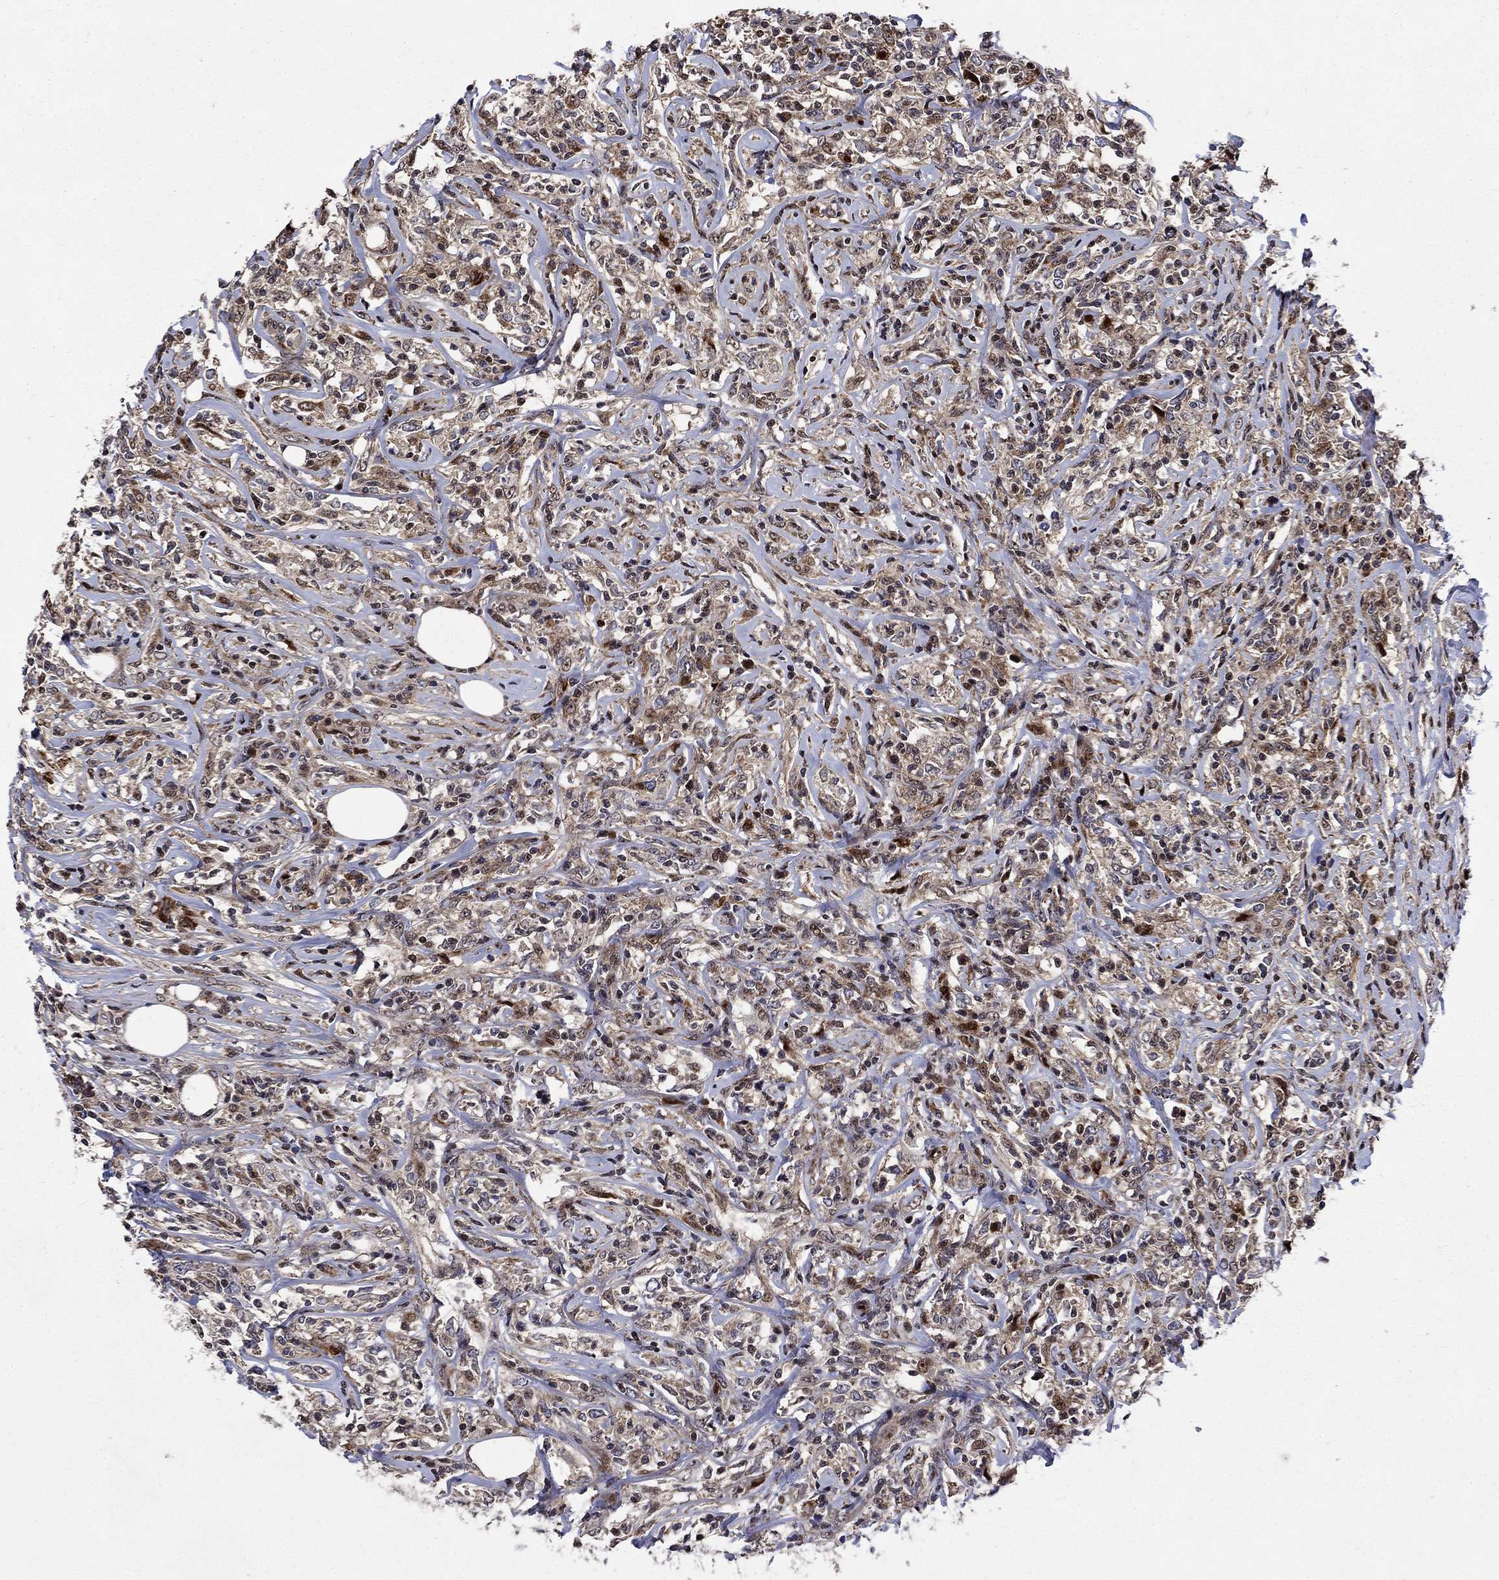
{"staining": {"intensity": "strong", "quantity": "<25%", "location": "cytoplasmic/membranous,nuclear"}, "tissue": "lymphoma", "cell_type": "Tumor cells", "image_type": "cancer", "snomed": [{"axis": "morphology", "description": "Malignant lymphoma, non-Hodgkin's type, High grade"}, {"axis": "topography", "description": "Lymph node"}], "caption": "The micrograph demonstrates staining of lymphoma, revealing strong cytoplasmic/membranous and nuclear protein expression (brown color) within tumor cells. (DAB (3,3'-diaminobenzidine) = brown stain, brightfield microscopy at high magnification).", "gene": "AGTPBP1", "patient": {"sex": "female", "age": 84}}